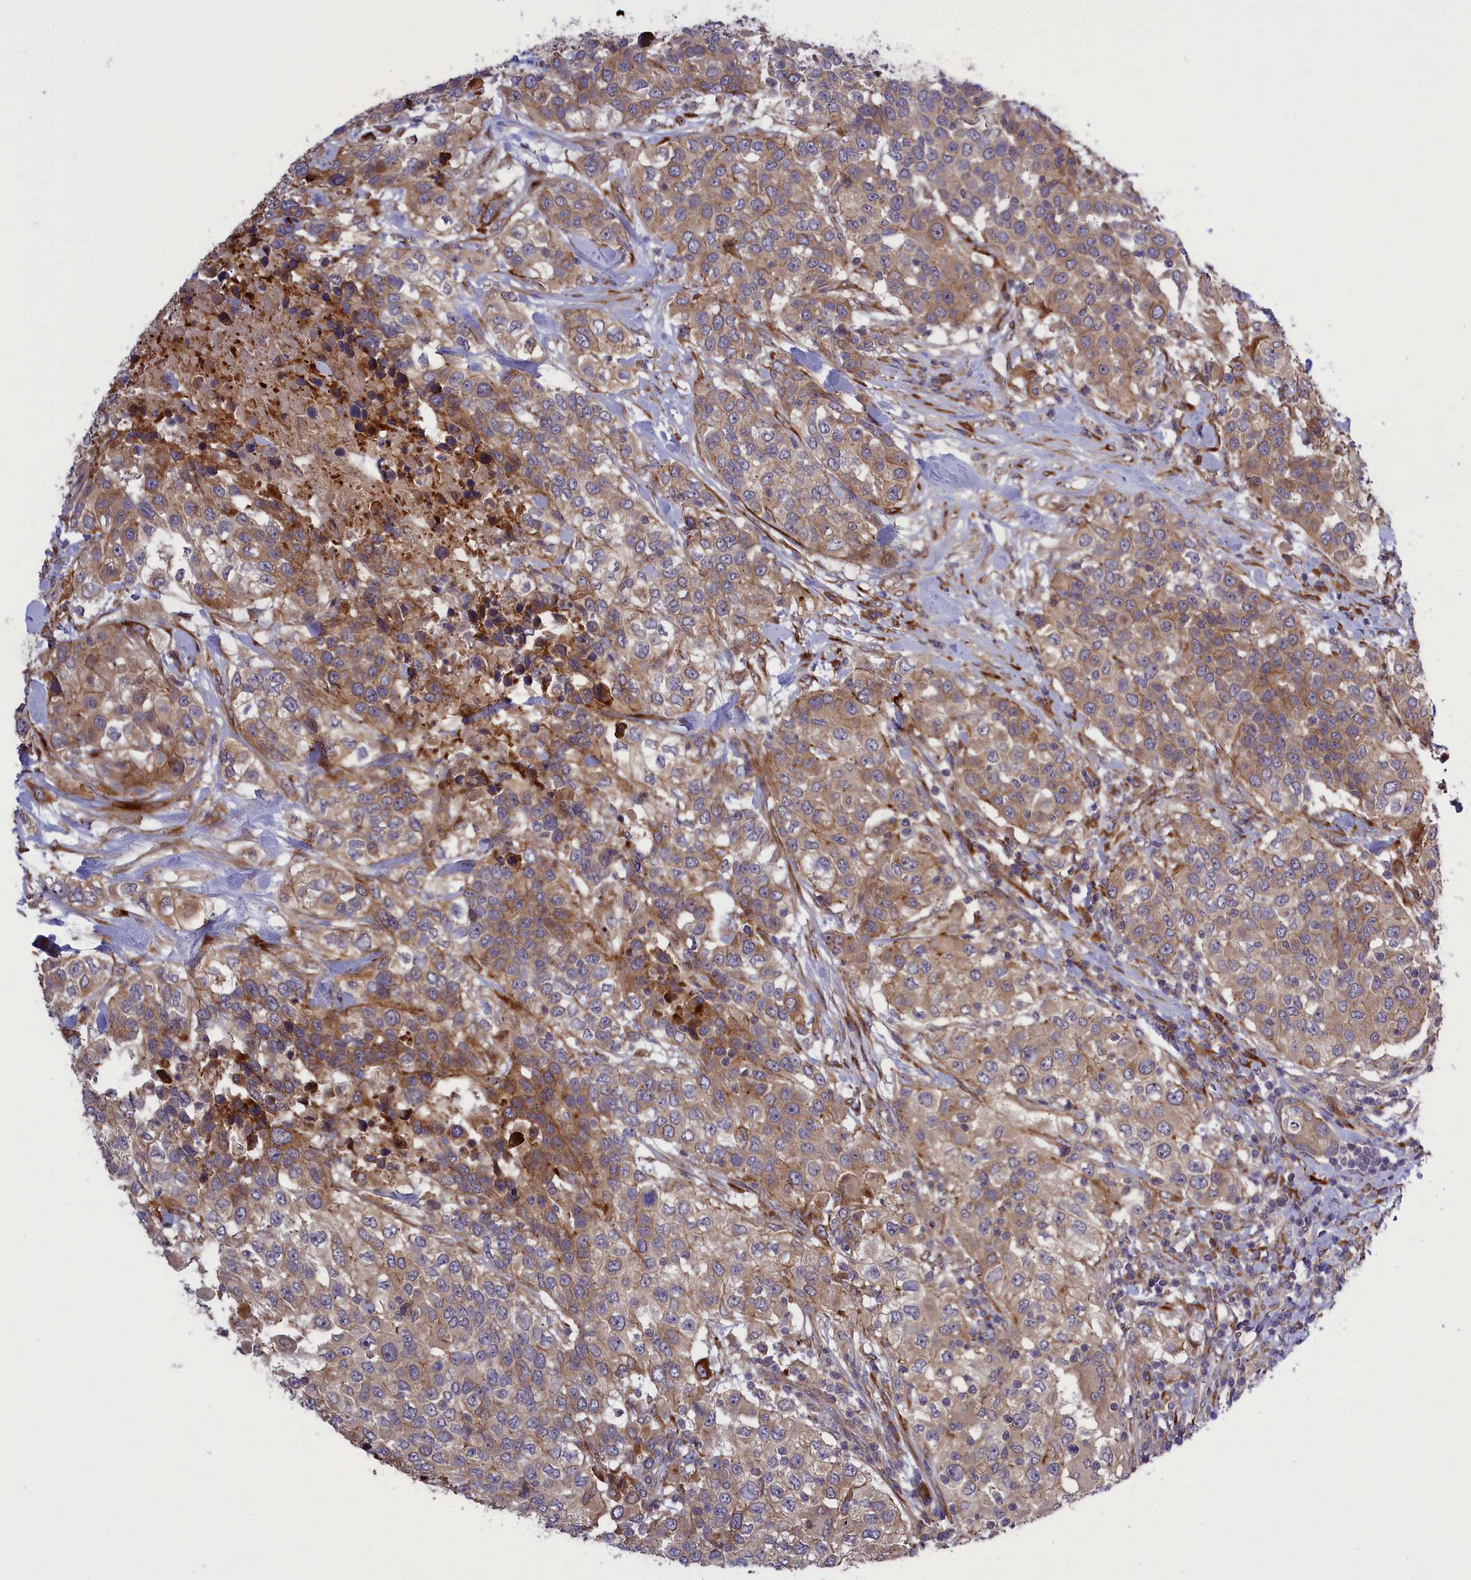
{"staining": {"intensity": "moderate", "quantity": "25%-75%", "location": "cytoplasmic/membranous"}, "tissue": "urothelial cancer", "cell_type": "Tumor cells", "image_type": "cancer", "snomed": [{"axis": "morphology", "description": "Urothelial carcinoma, High grade"}, {"axis": "topography", "description": "Urinary bladder"}], "caption": "Moderate cytoplasmic/membranous expression is present in approximately 25%-75% of tumor cells in high-grade urothelial carcinoma.", "gene": "DDX60L", "patient": {"sex": "female", "age": 80}}